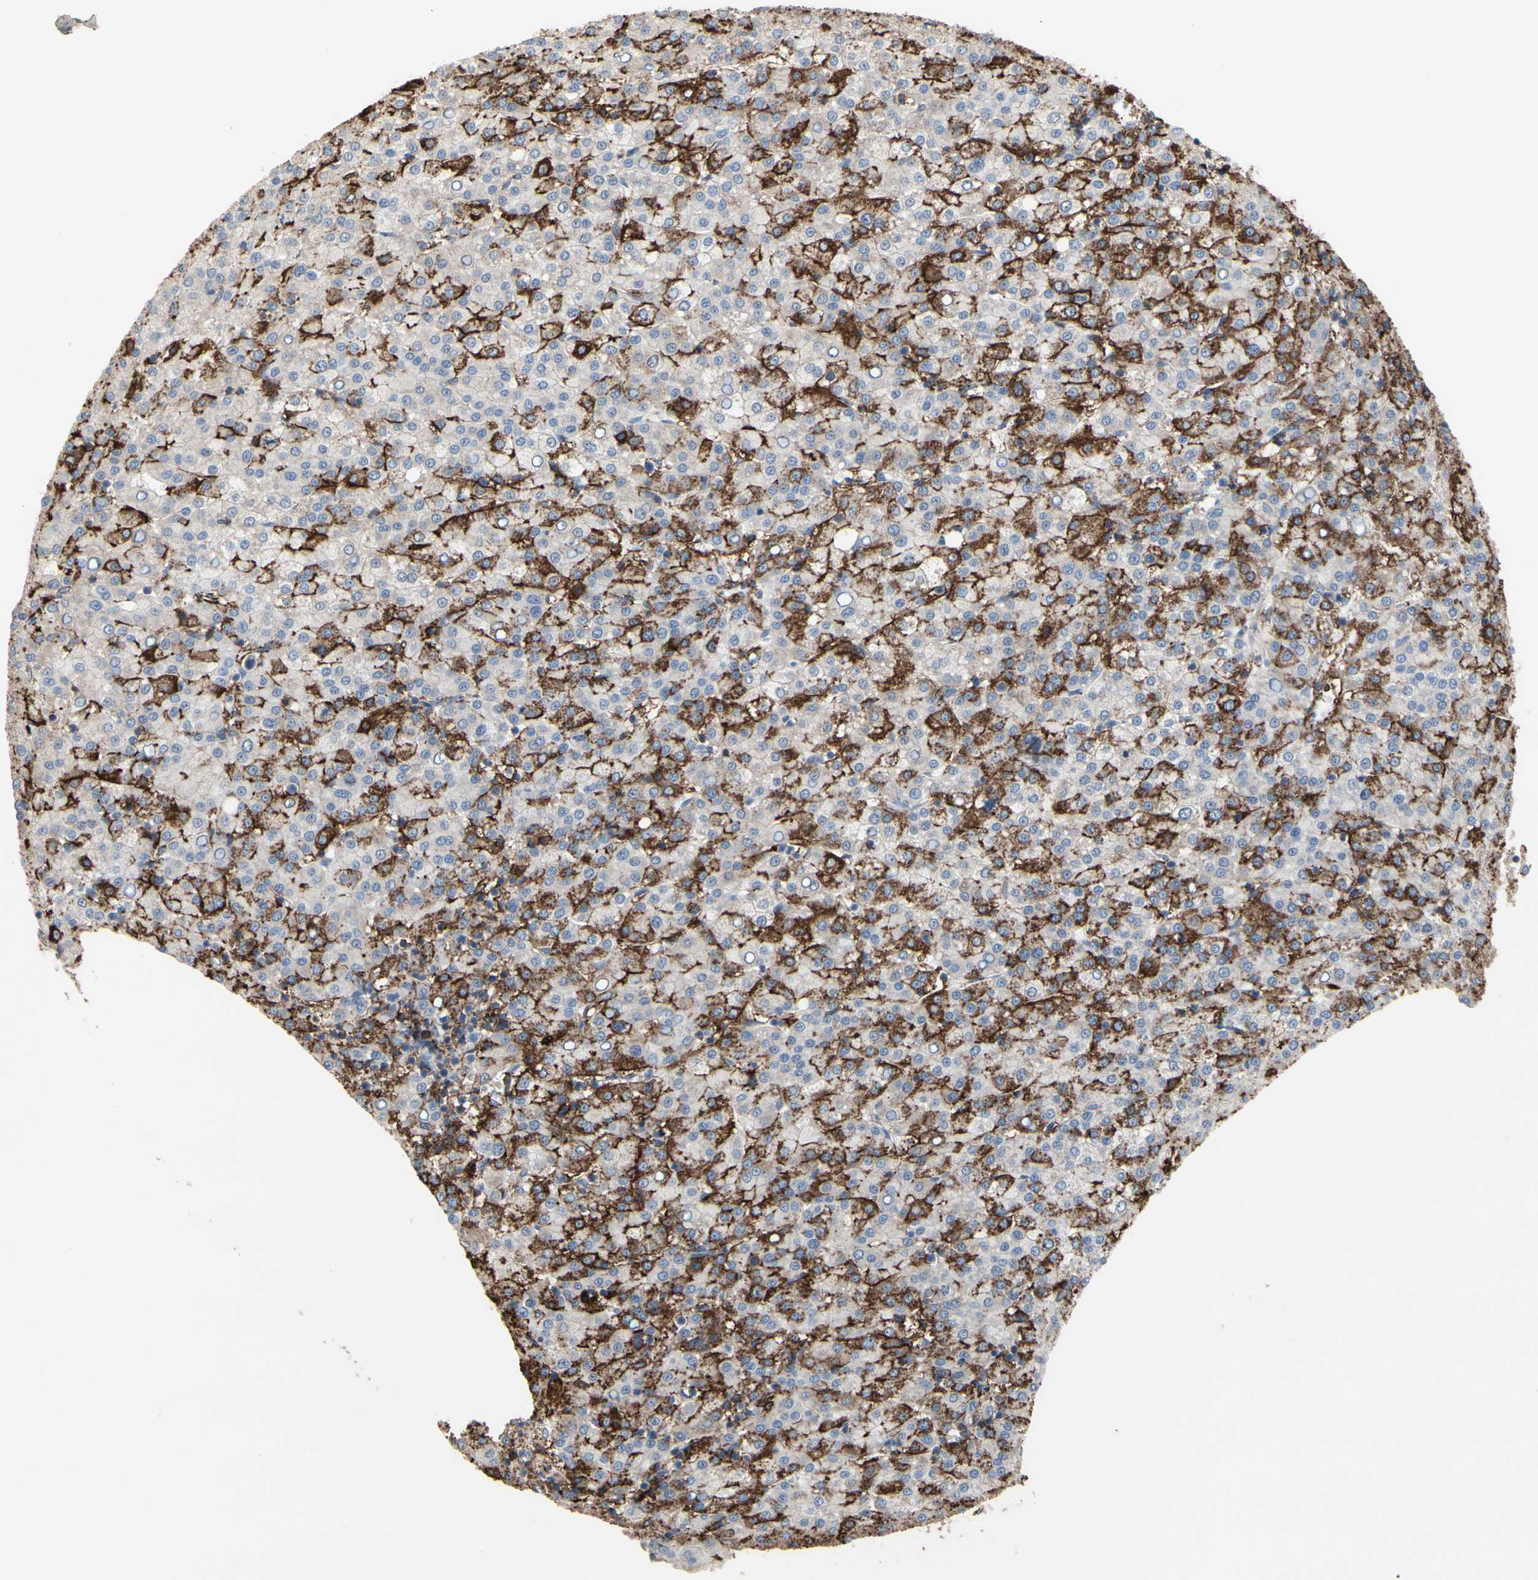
{"staining": {"intensity": "strong", "quantity": "25%-75%", "location": "cytoplasmic/membranous"}, "tissue": "liver cancer", "cell_type": "Tumor cells", "image_type": "cancer", "snomed": [{"axis": "morphology", "description": "Carcinoma, Hepatocellular, NOS"}, {"axis": "topography", "description": "Liver"}], "caption": "A brown stain shows strong cytoplasmic/membranous expression of a protein in hepatocellular carcinoma (liver) tumor cells.", "gene": "ANXA6", "patient": {"sex": "female", "age": 58}}